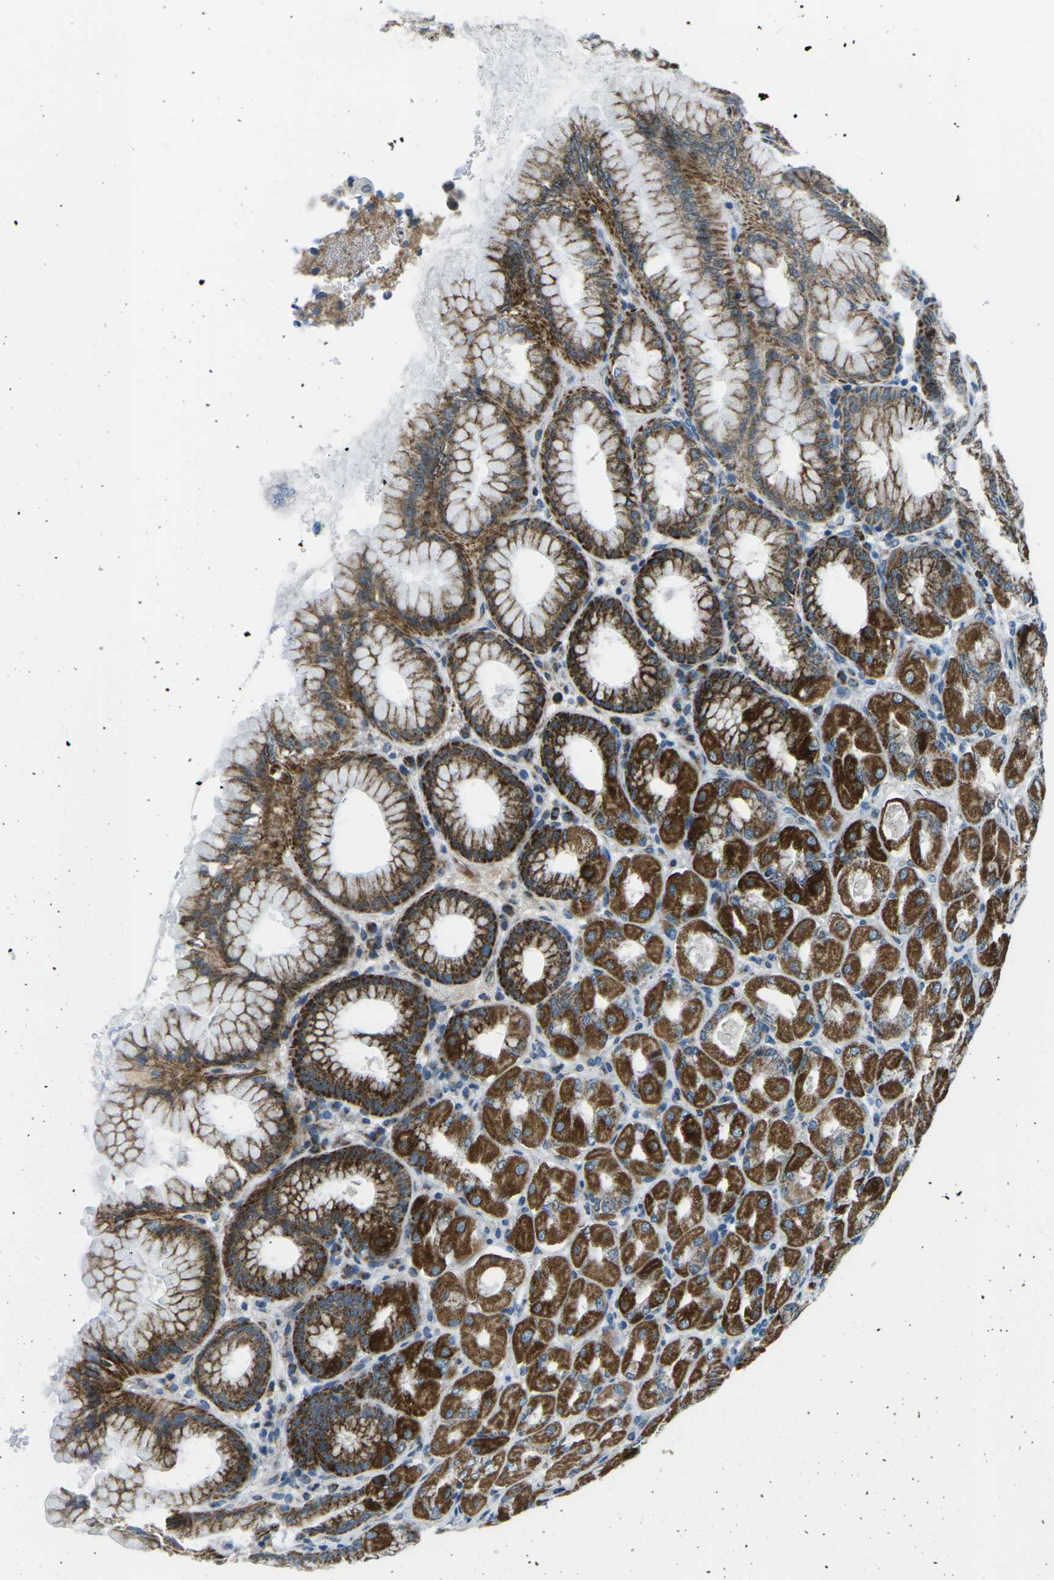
{"staining": {"intensity": "strong", "quantity": ">75%", "location": "cytoplasmic/membranous"}, "tissue": "stomach", "cell_type": "Glandular cells", "image_type": "normal", "snomed": [{"axis": "morphology", "description": "Normal tissue, NOS"}, {"axis": "topography", "description": "Stomach, upper"}], "caption": "Strong cytoplasmic/membranous staining for a protein is present in about >75% of glandular cells of normal stomach using IHC.", "gene": "RFESD", "patient": {"sex": "female", "age": 56}}